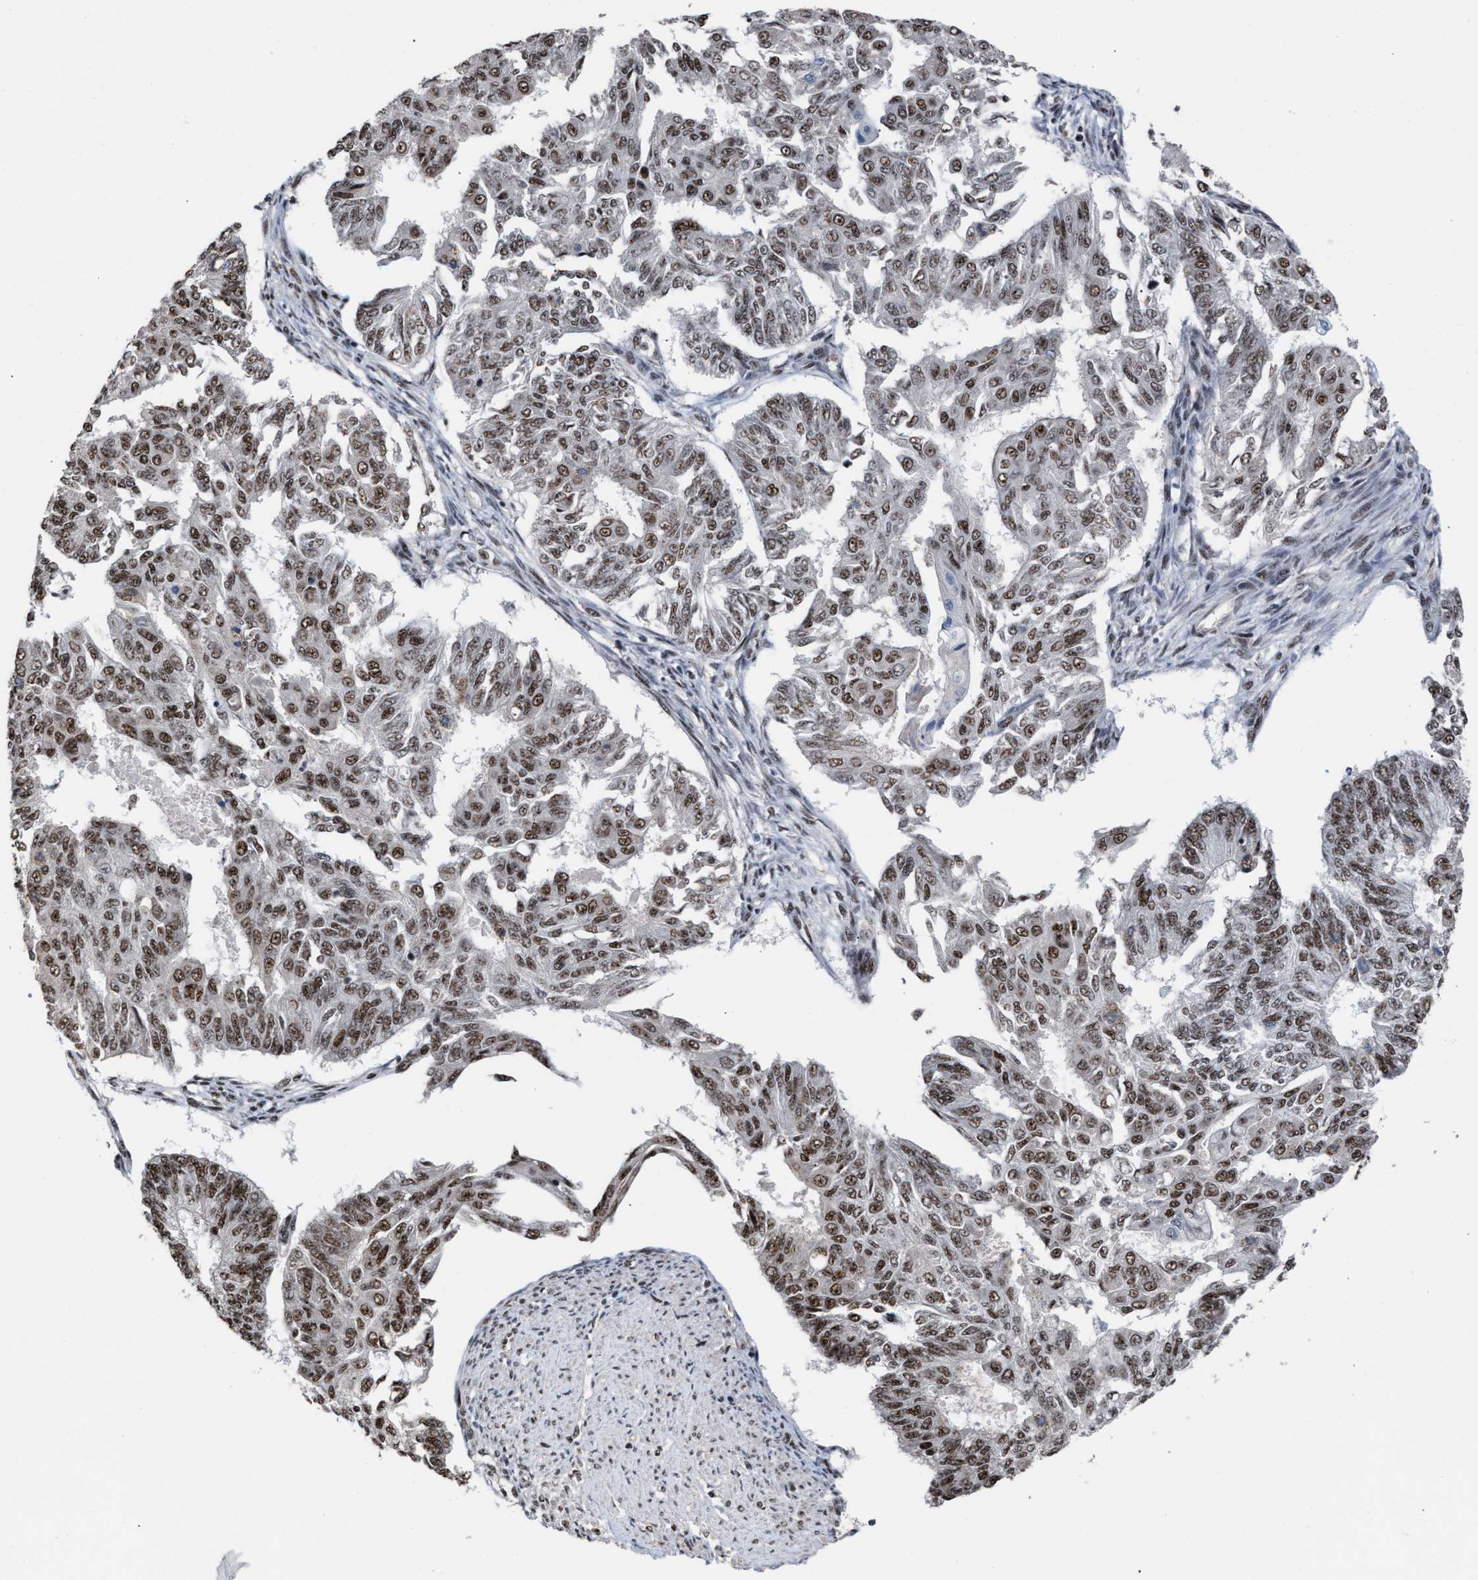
{"staining": {"intensity": "strong", "quantity": ">75%", "location": "nuclear"}, "tissue": "endometrial cancer", "cell_type": "Tumor cells", "image_type": "cancer", "snomed": [{"axis": "morphology", "description": "Adenocarcinoma, NOS"}, {"axis": "topography", "description": "Endometrium"}], "caption": "Immunohistochemical staining of human adenocarcinoma (endometrial) reveals high levels of strong nuclear expression in approximately >75% of tumor cells.", "gene": "EIF4A3", "patient": {"sex": "female", "age": 32}}